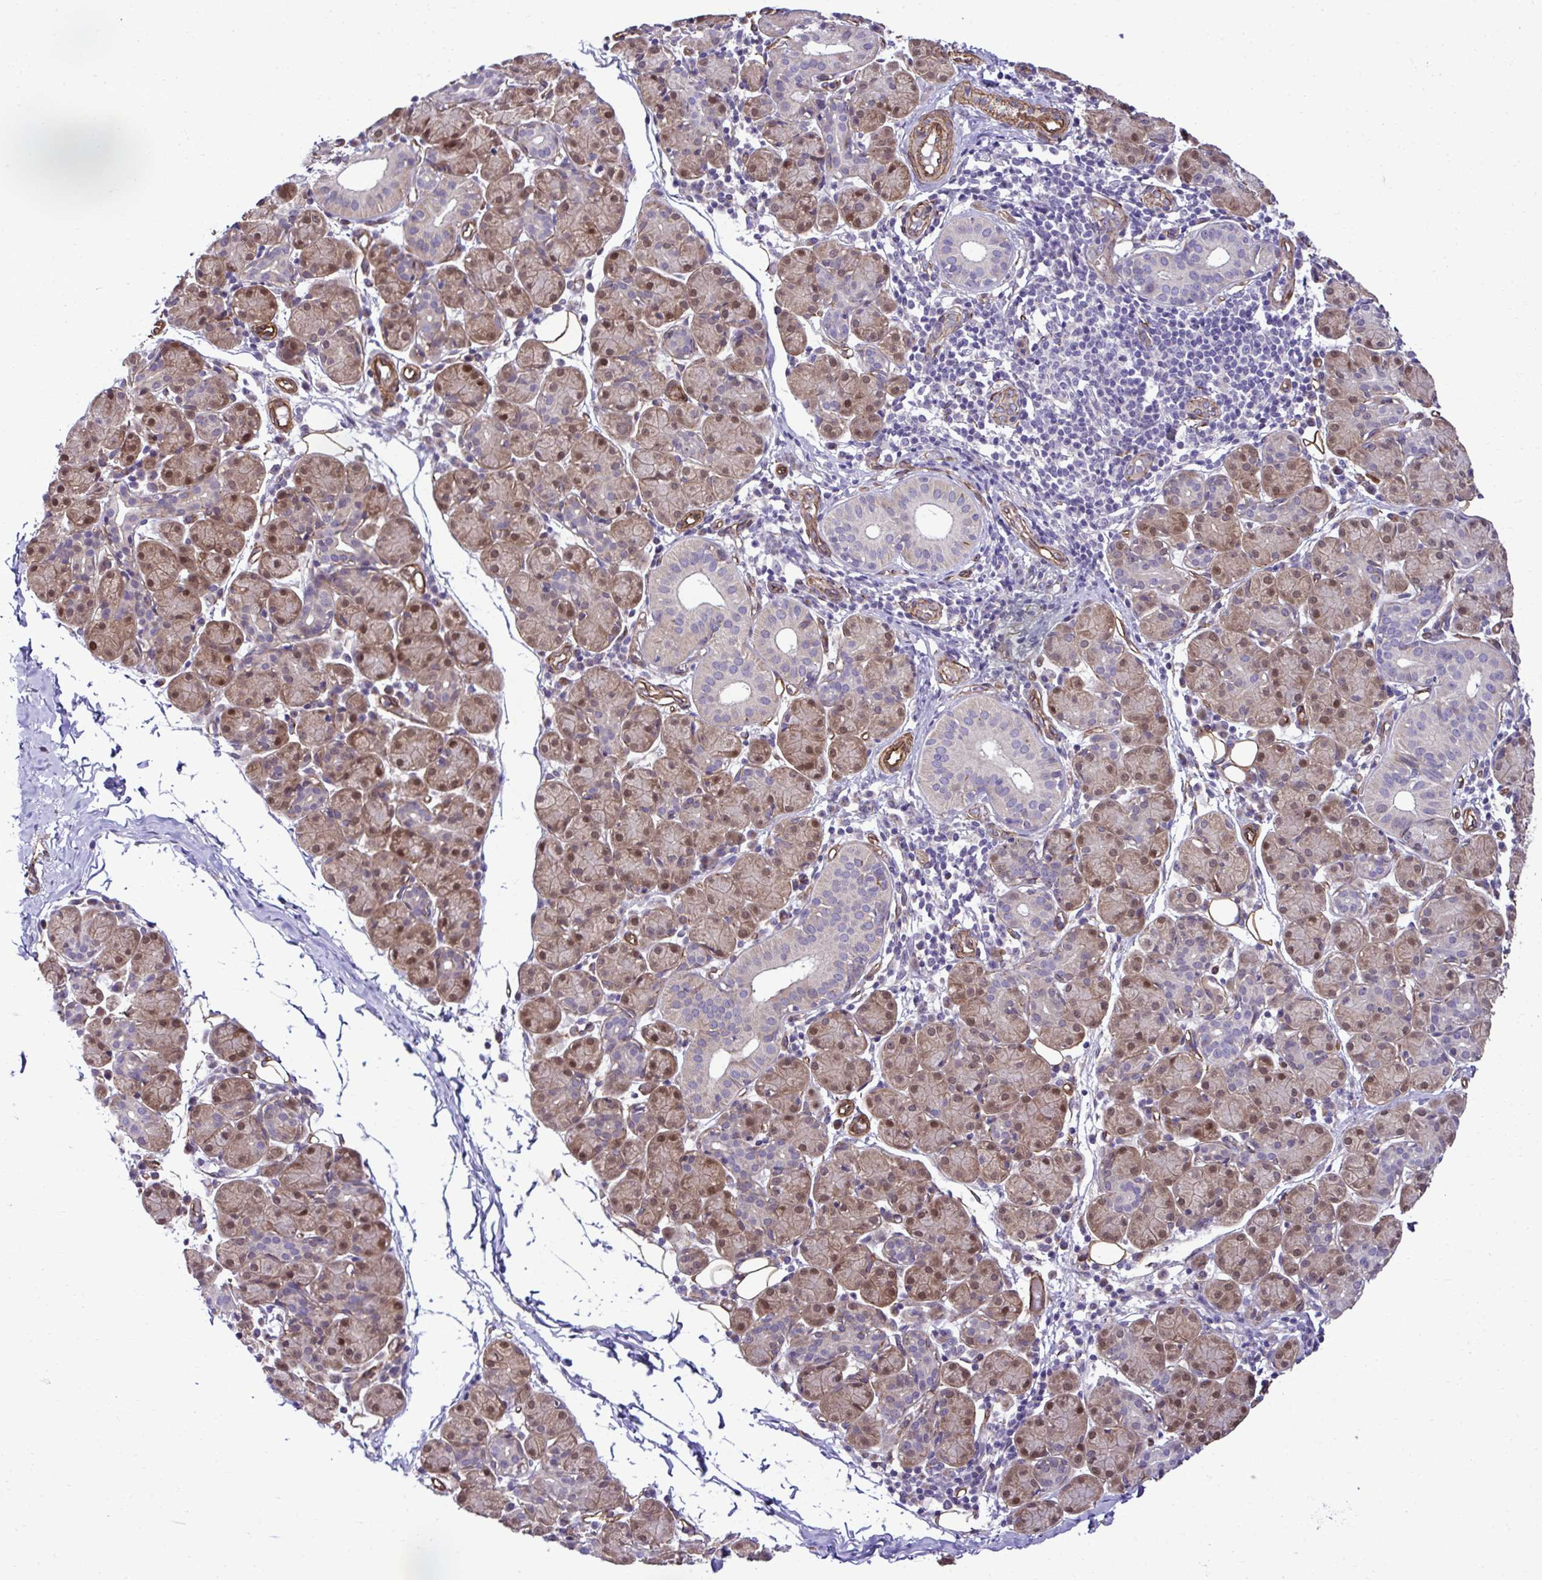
{"staining": {"intensity": "moderate", "quantity": ">75%", "location": "cytoplasmic/membranous,nuclear"}, "tissue": "salivary gland", "cell_type": "Glandular cells", "image_type": "normal", "snomed": [{"axis": "morphology", "description": "Normal tissue, NOS"}, {"axis": "morphology", "description": "Inflammation, NOS"}, {"axis": "topography", "description": "Lymph node"}, {"axis": "topography", "description": "Salivary gland"}], "caption": "Salivary gland stained with a protein marker reveals moderate staining in glandular cells.", "gene": "TRIM52", "patient": {"sex": "male", "age": 3}}